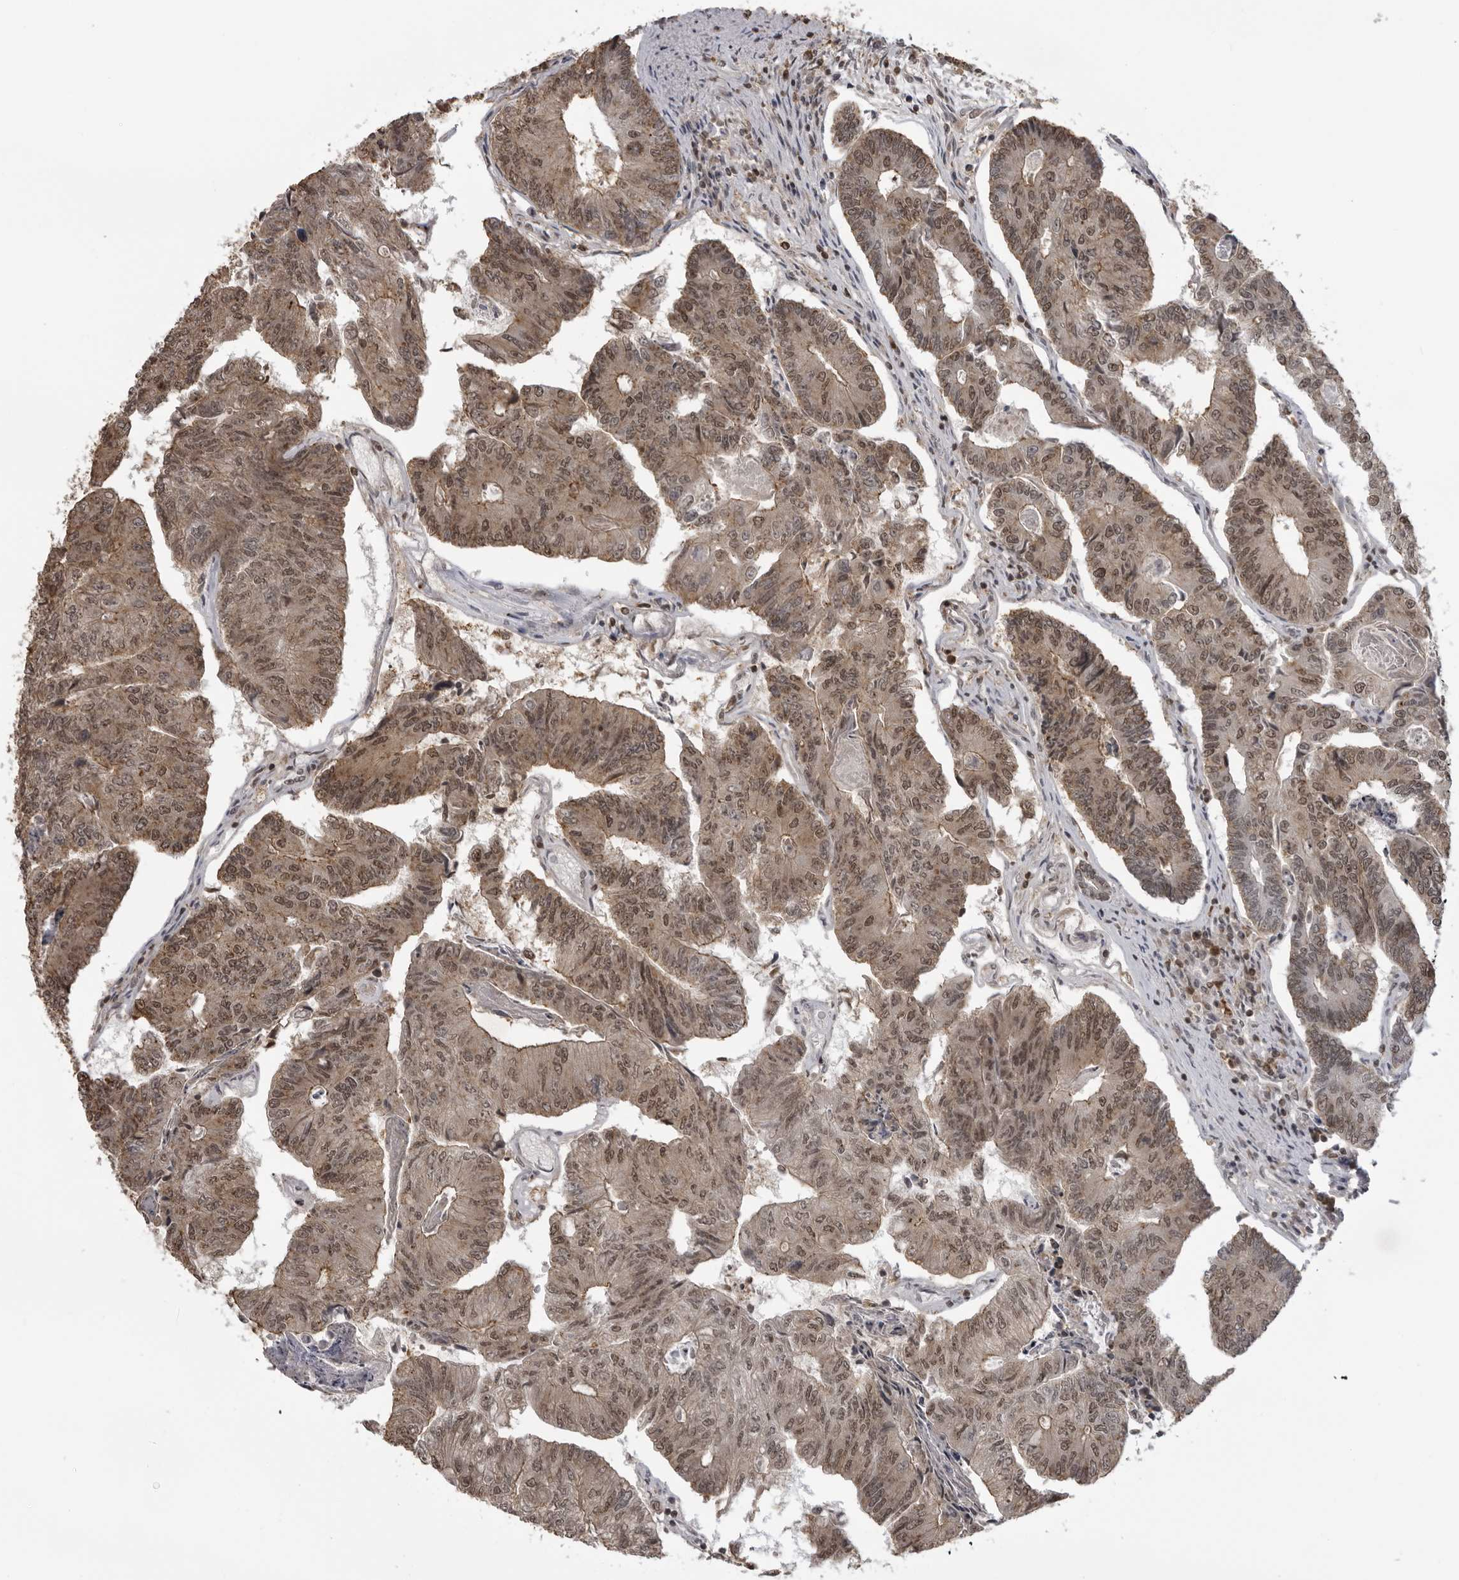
{"staining": {"intensity": "moderate", "quantity": ">75%", "location": "cytoplasmic/membranous,nuclear"}, "tissue": "colorectal cancer", "cell_type": "Tumor cells", "image_type": "cancer", "snomed": [{"axis": "morphology", "description": "Adenocarcinoma, NOS"}, {"axis": "topography", "description": "Colon"}], "caption": "Protein expression analysis of human colorectal adenocarcinoma reveals moderate cytoplasmic/membranous and nuclear expression in about >75% of tumor cells.", "gene": "PDCL3", "patient": {"sex": "female", "age": 67}}